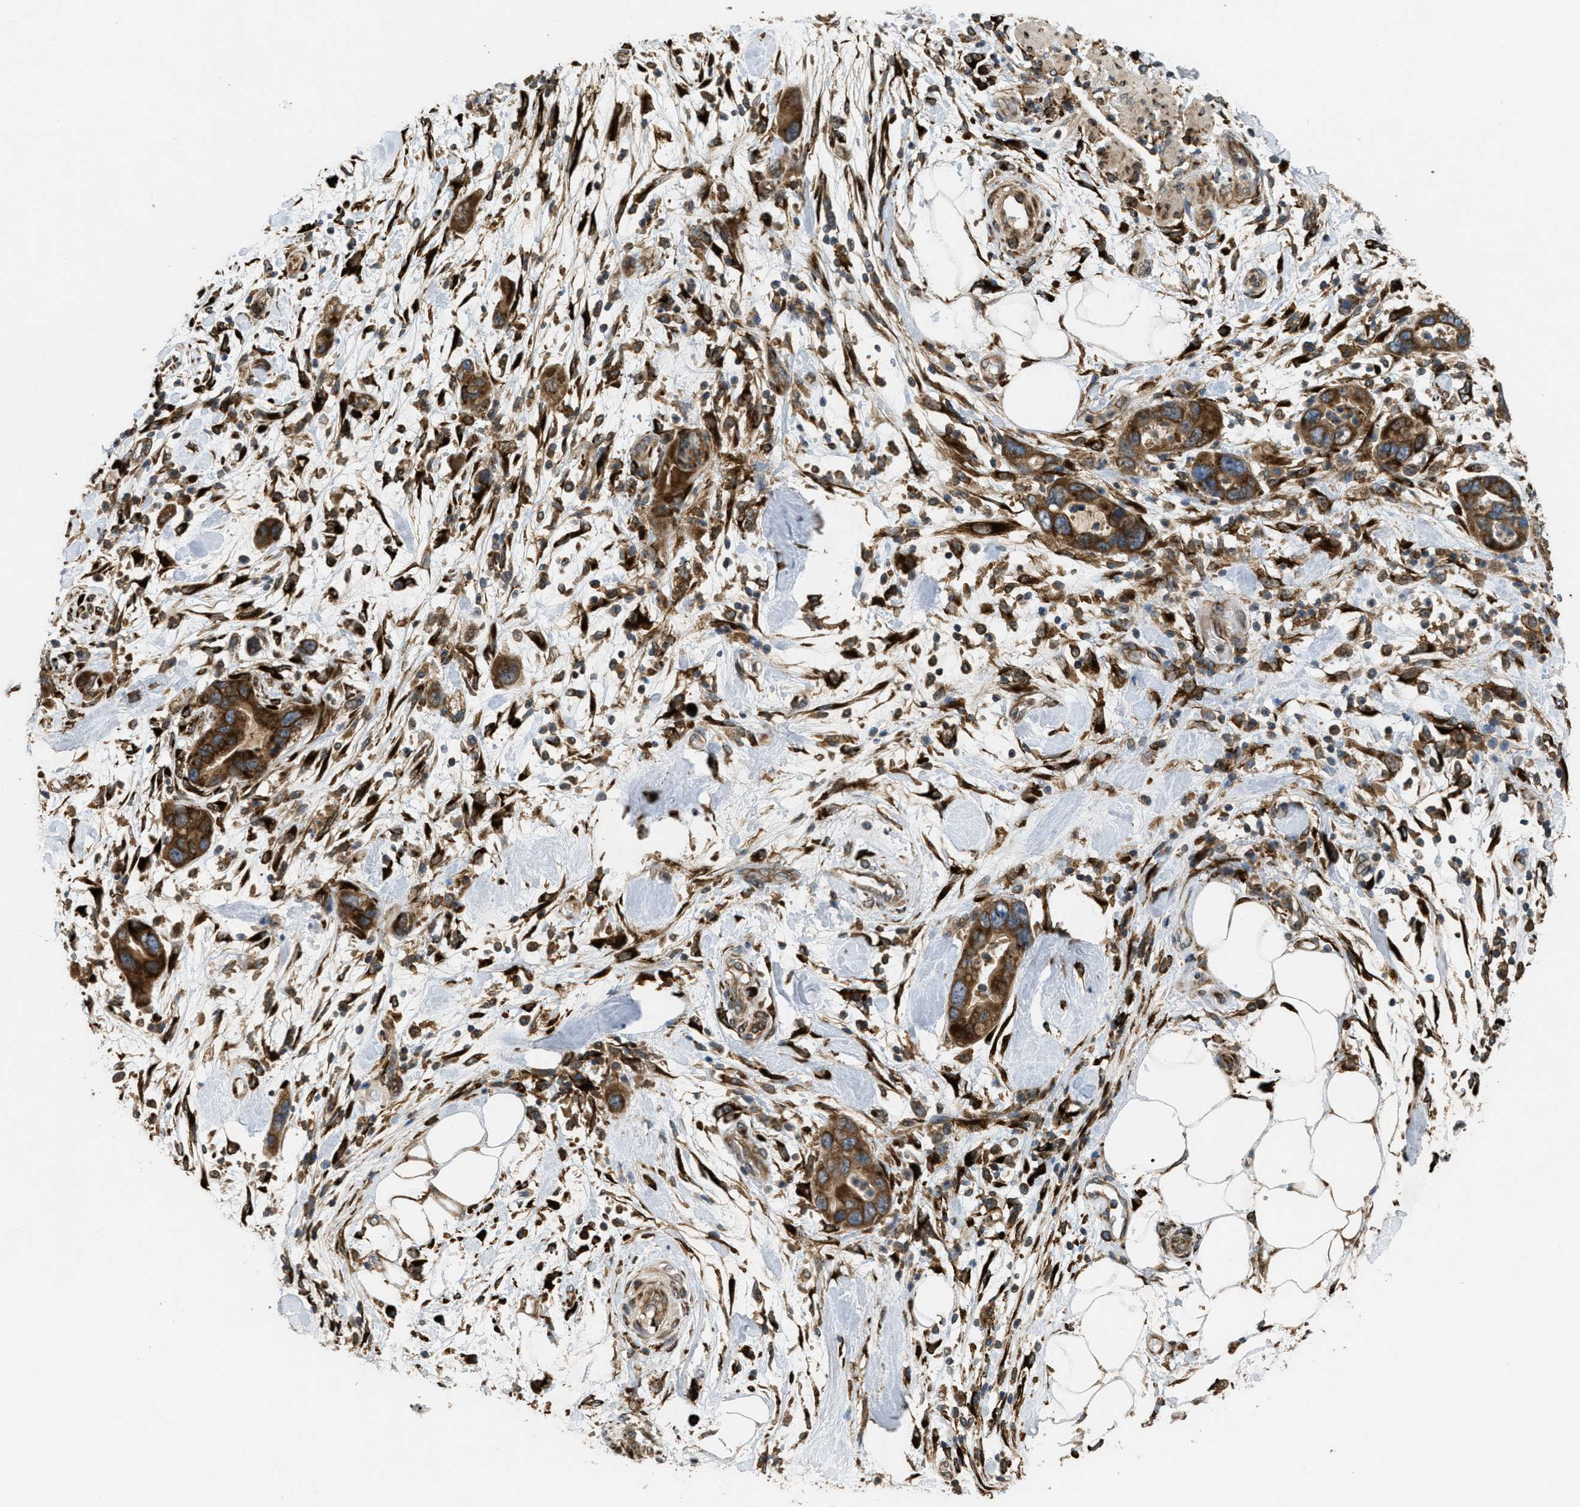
{"staining": {"intensity": "strong", "quantity": ">75%", "location": "cytoplasmic/membranous"}, "tissue": "pancreatic cancer", "cell_type": "Tumor cells", "image_type": "cancer", "snomed": [{"axis": "morphology", "description": "Normal tissue, NOS"}, {"axis": "morphology", "description": "Adenocarcinoma, NOS"}, {"axis": "topography", "description": "Pancreas"}], "caption": "Pancreatic cancer (adenocarcinoma) was stained to show a protein in brown. There is high levels of strong cytoplasmic/membranous staining in about >75% of tumor cells. The protein is stained brown, and the nuclei are stained in blue (DAB (3,3'-diaminobenzidine) IHC with brightfield microscopy, high magnification).", "gene": "PCDH18", "patient": {"sex": "female", "age": 71}}